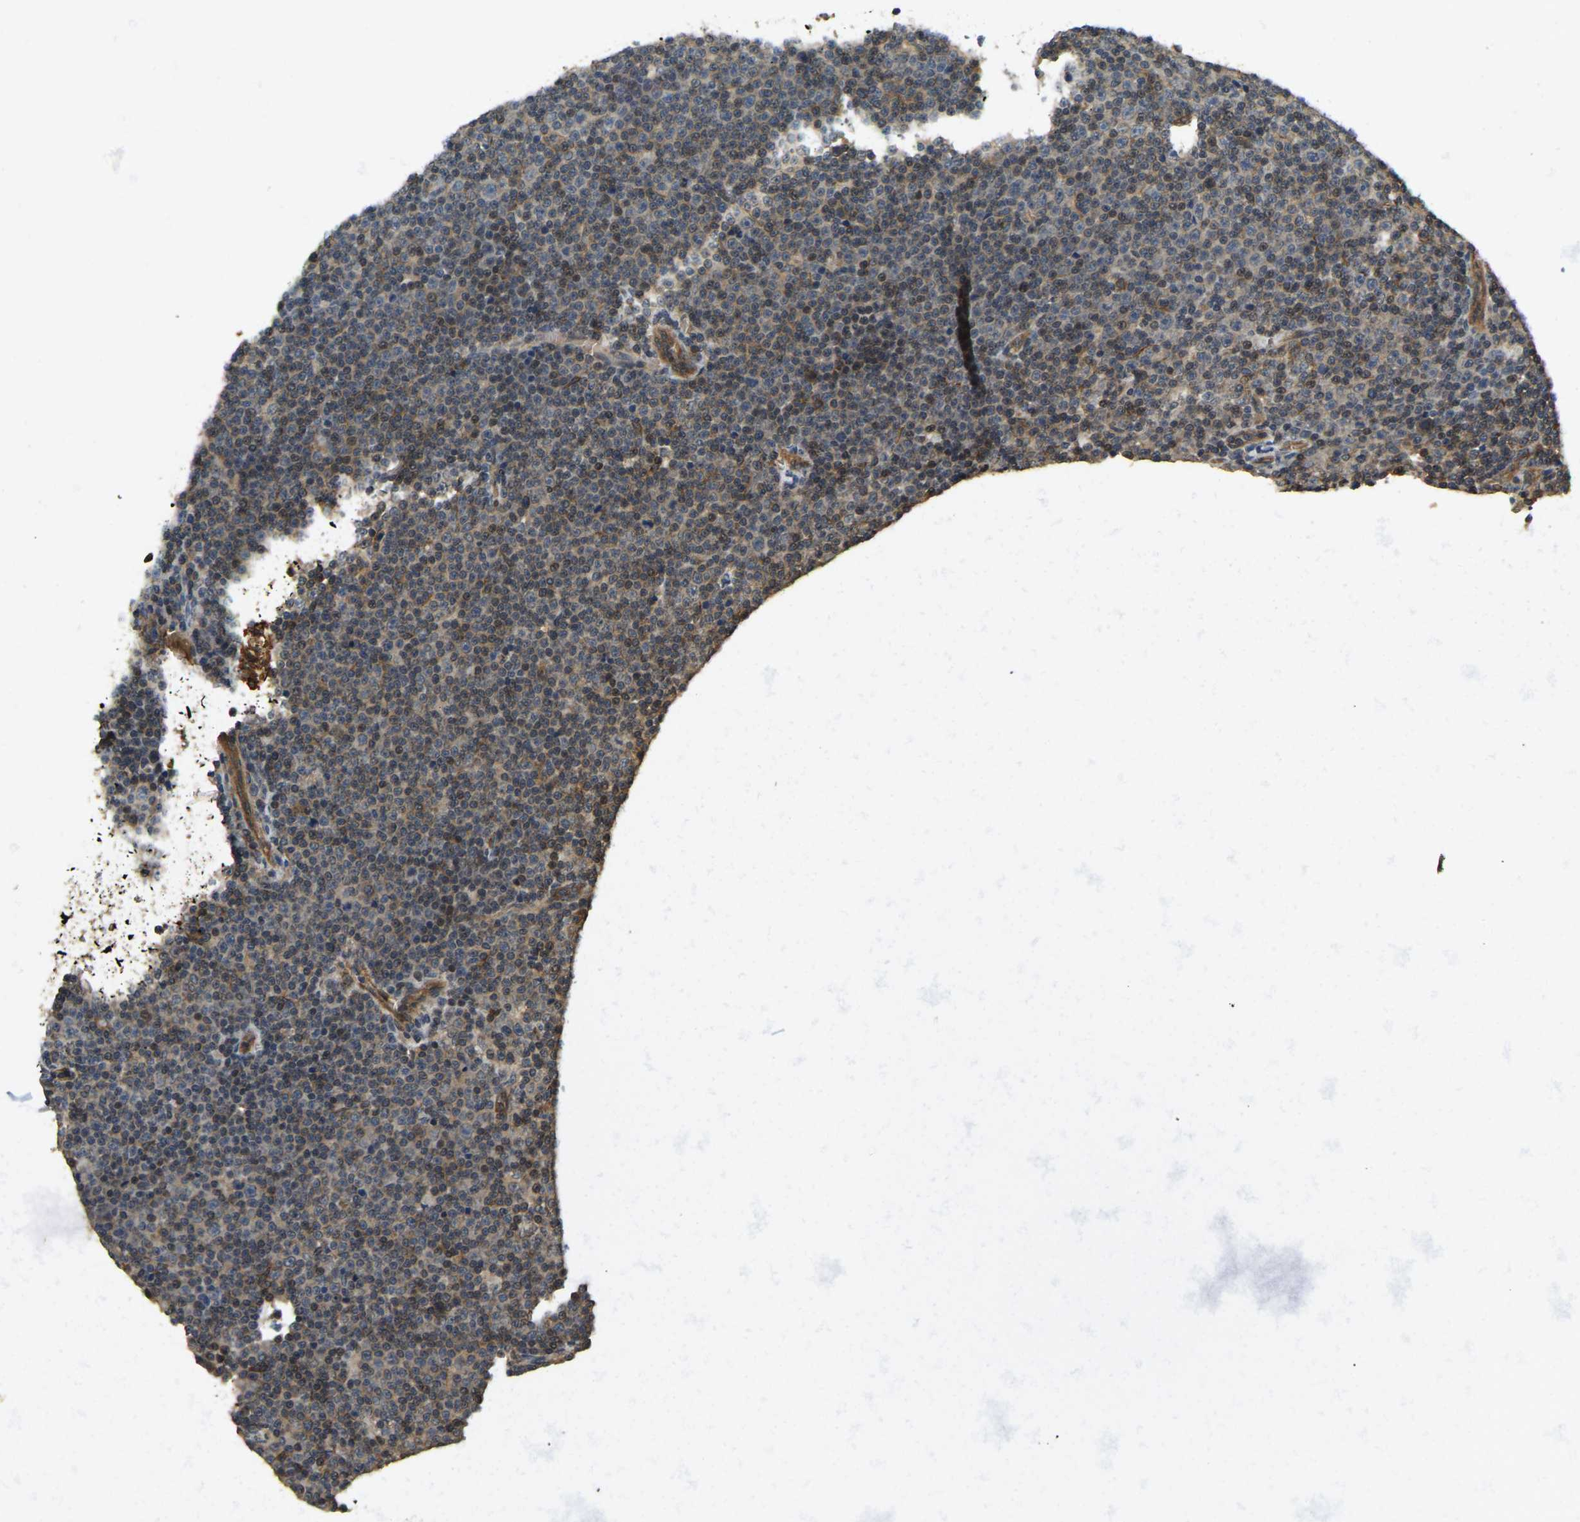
{"staining": {"intensity": "weak", "quantity": "25%-75%", "location": "cytoplasmic/membranous"}, "tissue": "lymphoma", "cell_type": "Tumor cells", "image_type": "cancer", "snomed": [{"axis": "morphology", "description": "Malignant lymphoma, non-Hodgkin's type, Low grade"}, {"axis": "topography", "description": "Lymph node"}], "caption": "Weak cytoplasmic/membranous positivity for a protein is seen in approximately 25%-75% of tumor cells of lymphoma using immunohistochemistry (IHC).", "gene": "ERGIC1", "patient": {"sex": "female", "age": 67}}